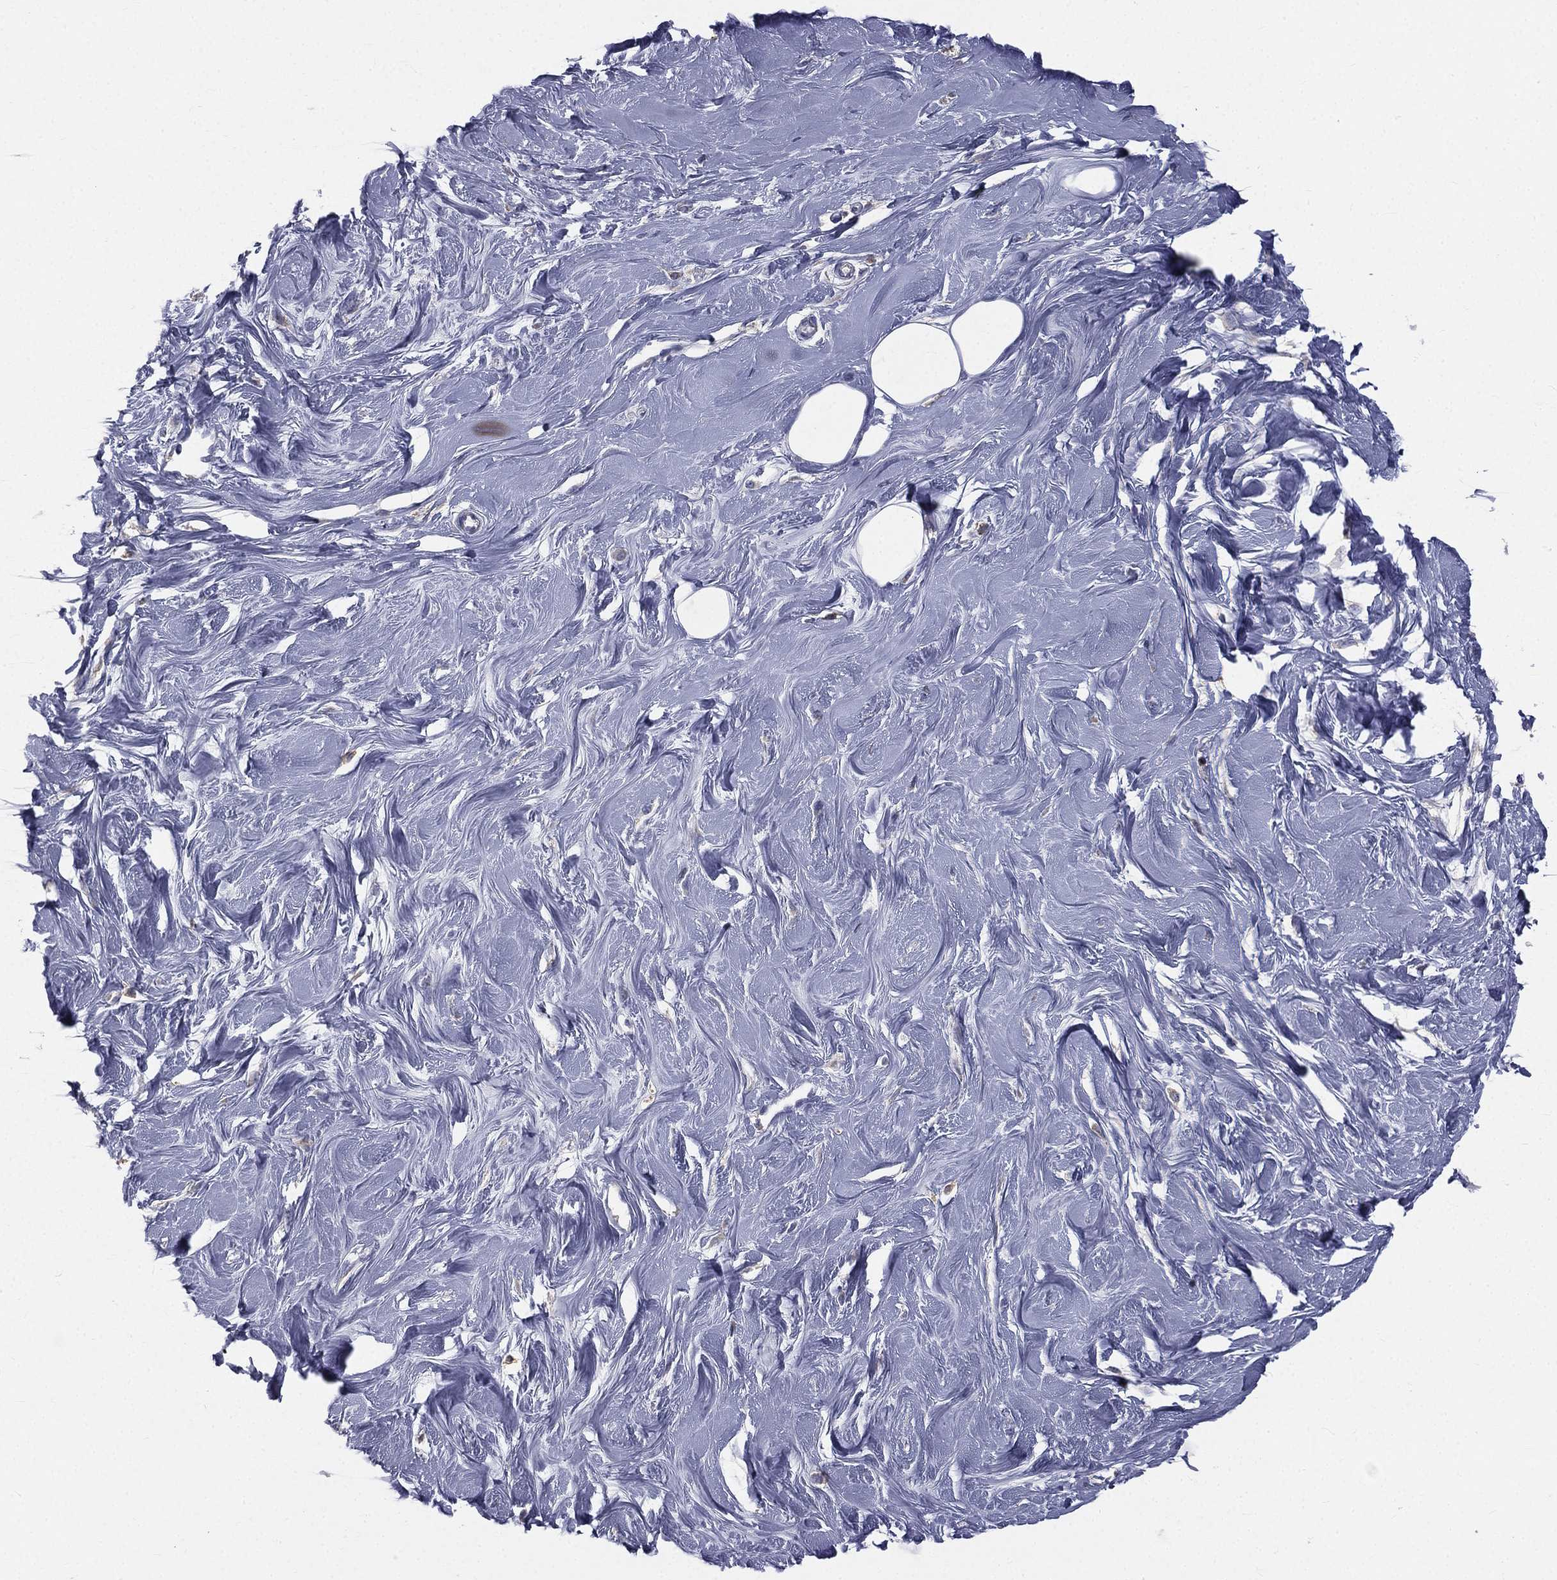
{"staining": {"intensity": "negative", "quantity": "none", "location": "none"}, "tissue": "soft tissue", "cell_type": "Fibroblasts", "image_type": "normal", "snomed": [{"axis": "morphology", "description": "Normal tissue, NOS"}, {"axis": "topography", "description": "Breast"}], "caption": "This is a image of IHC staining of benign soft tissue, which shows no staining in fibroblasts. (Brightfield microscopy of DAB (3,3'-diaminobenzidine) IHC at high magnification).", "gene": "MUC13", "patient": {"sex": "female", "age": 49}}